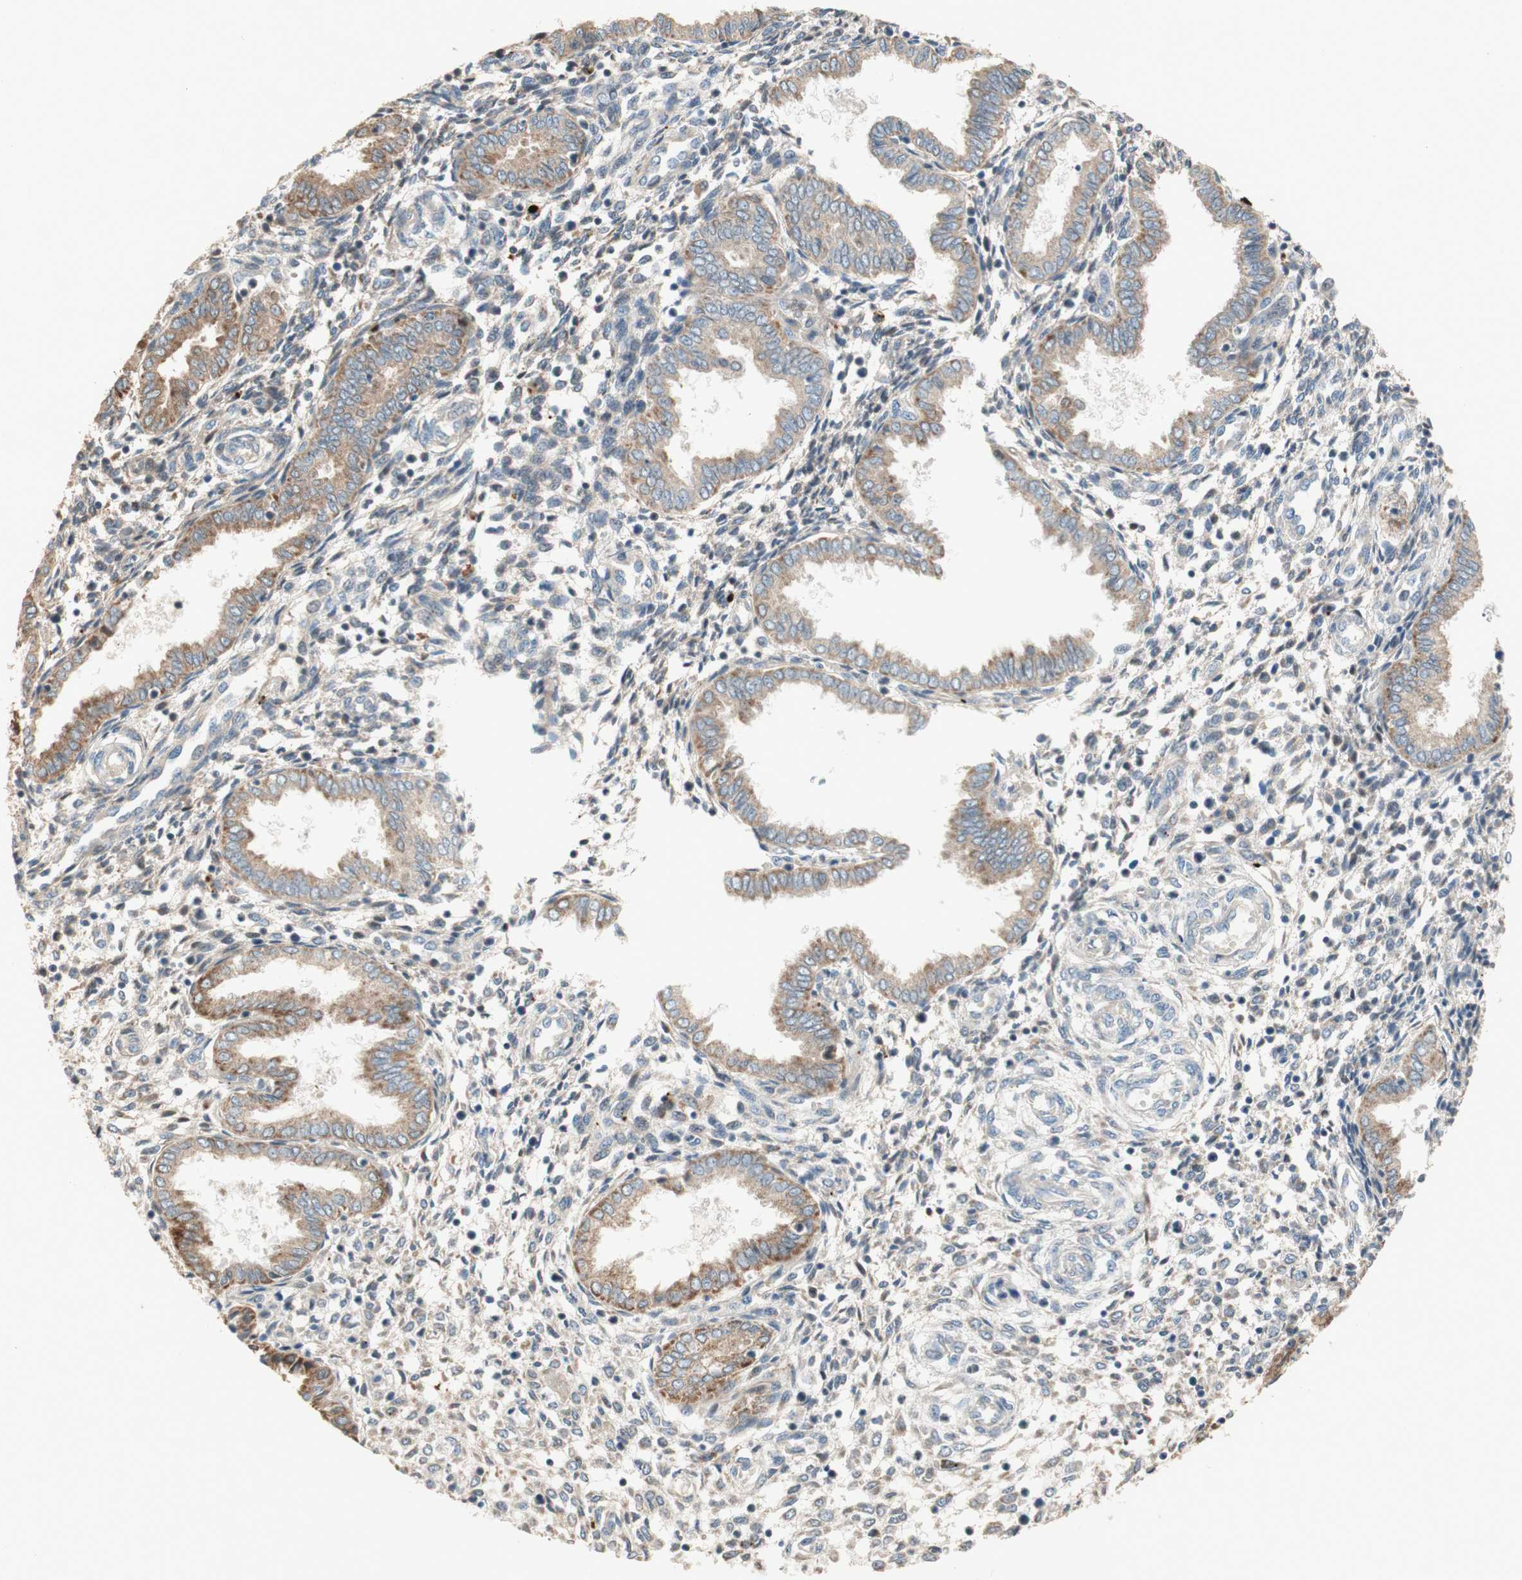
{"staining": {"intensity": "negative", "quantity": "none", "location": "none"}, "tissue": "endometrium", "cell_type": "Cells in endometrial stroma", "image_type": "normal", "snomed": [{"axis": "morphology", "description": "Normal tissue, NOS"}, {"axis": "topography", "description": "Endometrium"}], "caption": "High magnification brightfield microscopy of unremarkable endometrium stained with DAB (3,3'-diaminobenzidine) (brown) and counterstained with hematoxylin (blue): cells in endometrial stroma show no significant positivity.", "gene": "PTPN21", "patient": {"sex": "female", "age": 33}}